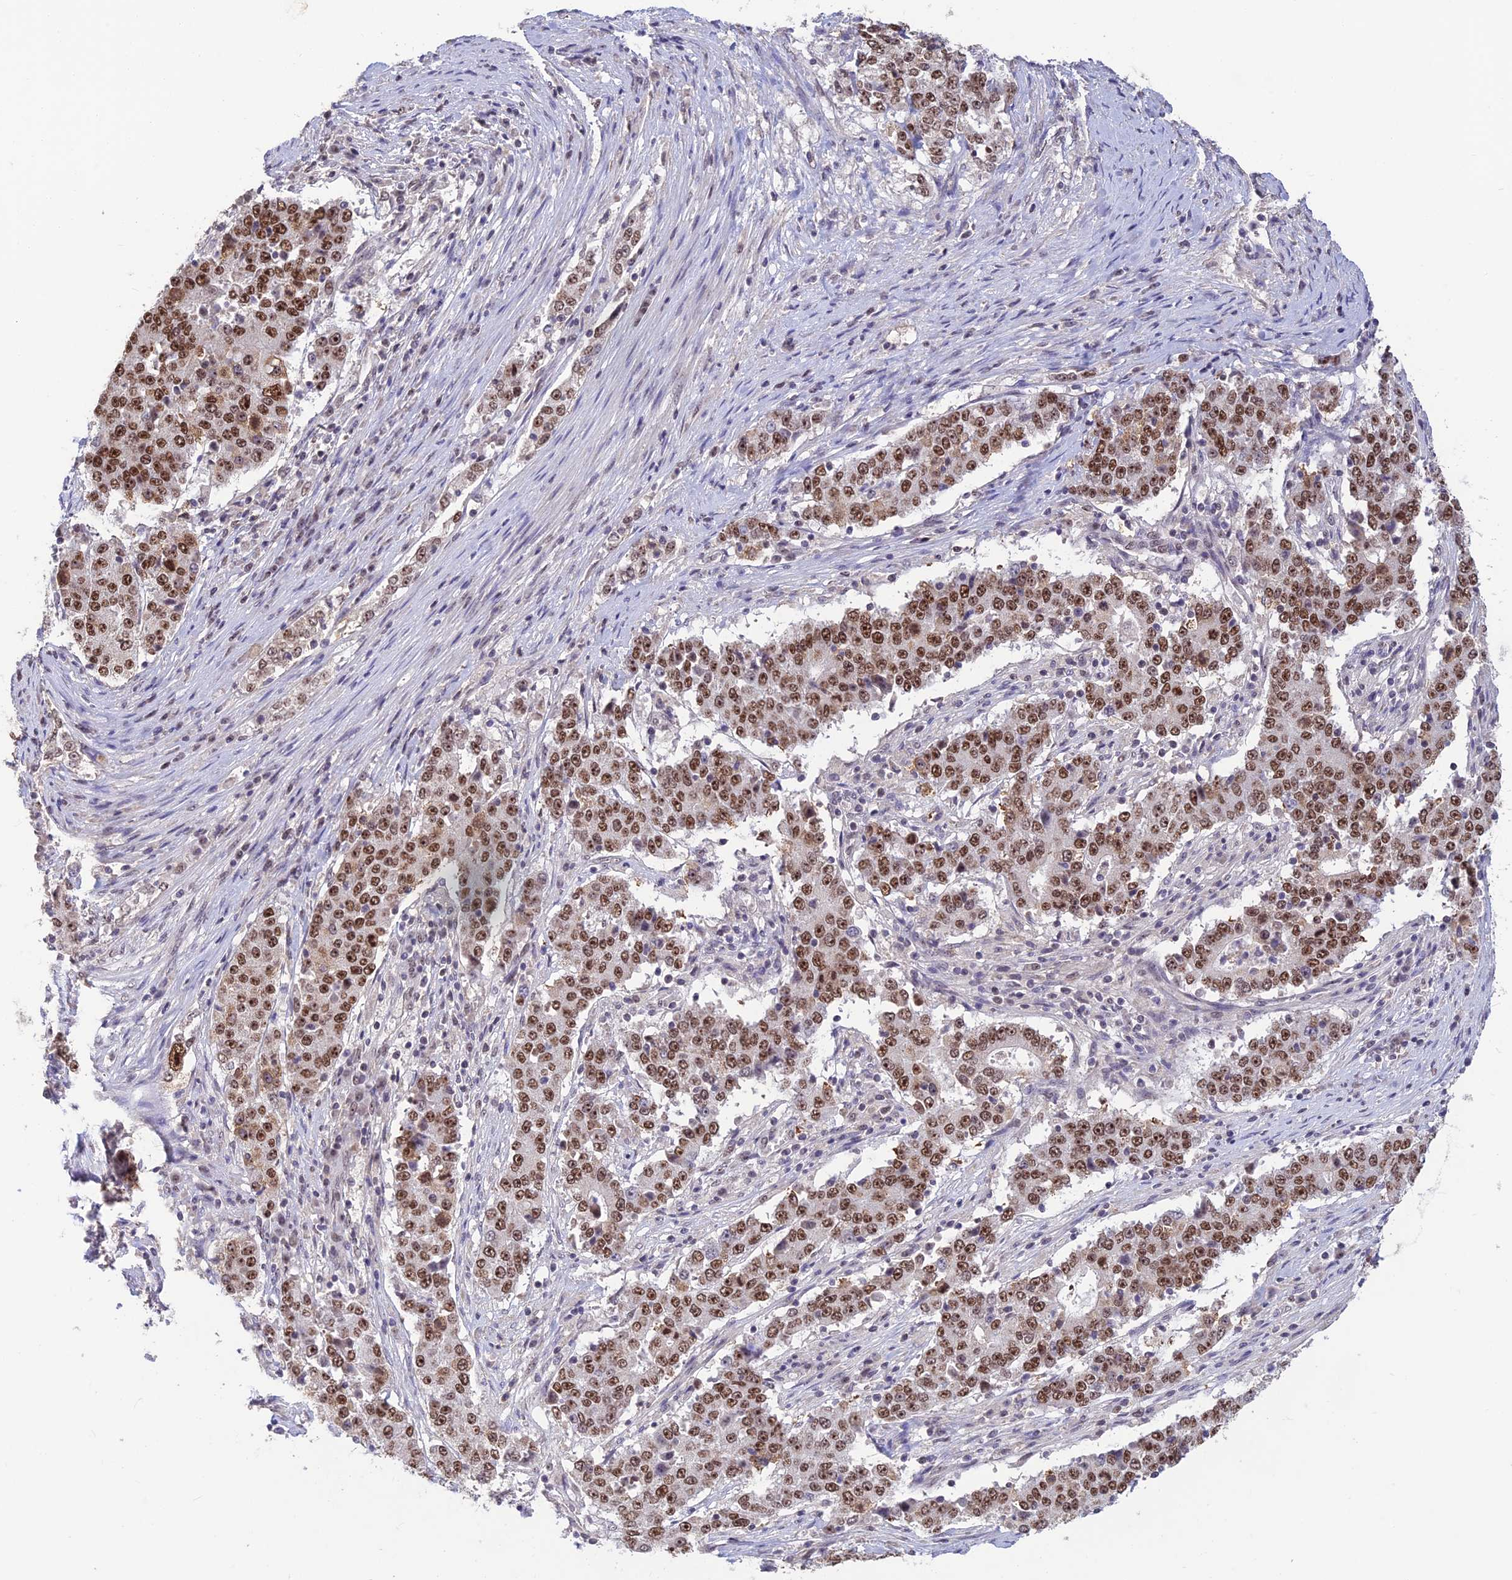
{"staining": {"intensity": "strong", "quantity": ">75%", "location": "nuclear"}, "tissue": "stomach cancer", "cell_type": "Tumor cells", "image_type": "cancer", "snomed": [{"axis": "morphology", "description": "Adenocarcinoma, NOS"}, {"axis": "topography", "description": "Stomach"}], "caption": "Strong nuclear expression for a protein is present in approximately >75% of tumor cells of stomach adenocarcinoma using immunohistochemistry (IHC).", "gene": "POLR1G", "patient": {"sex": "male", "age": 59}}